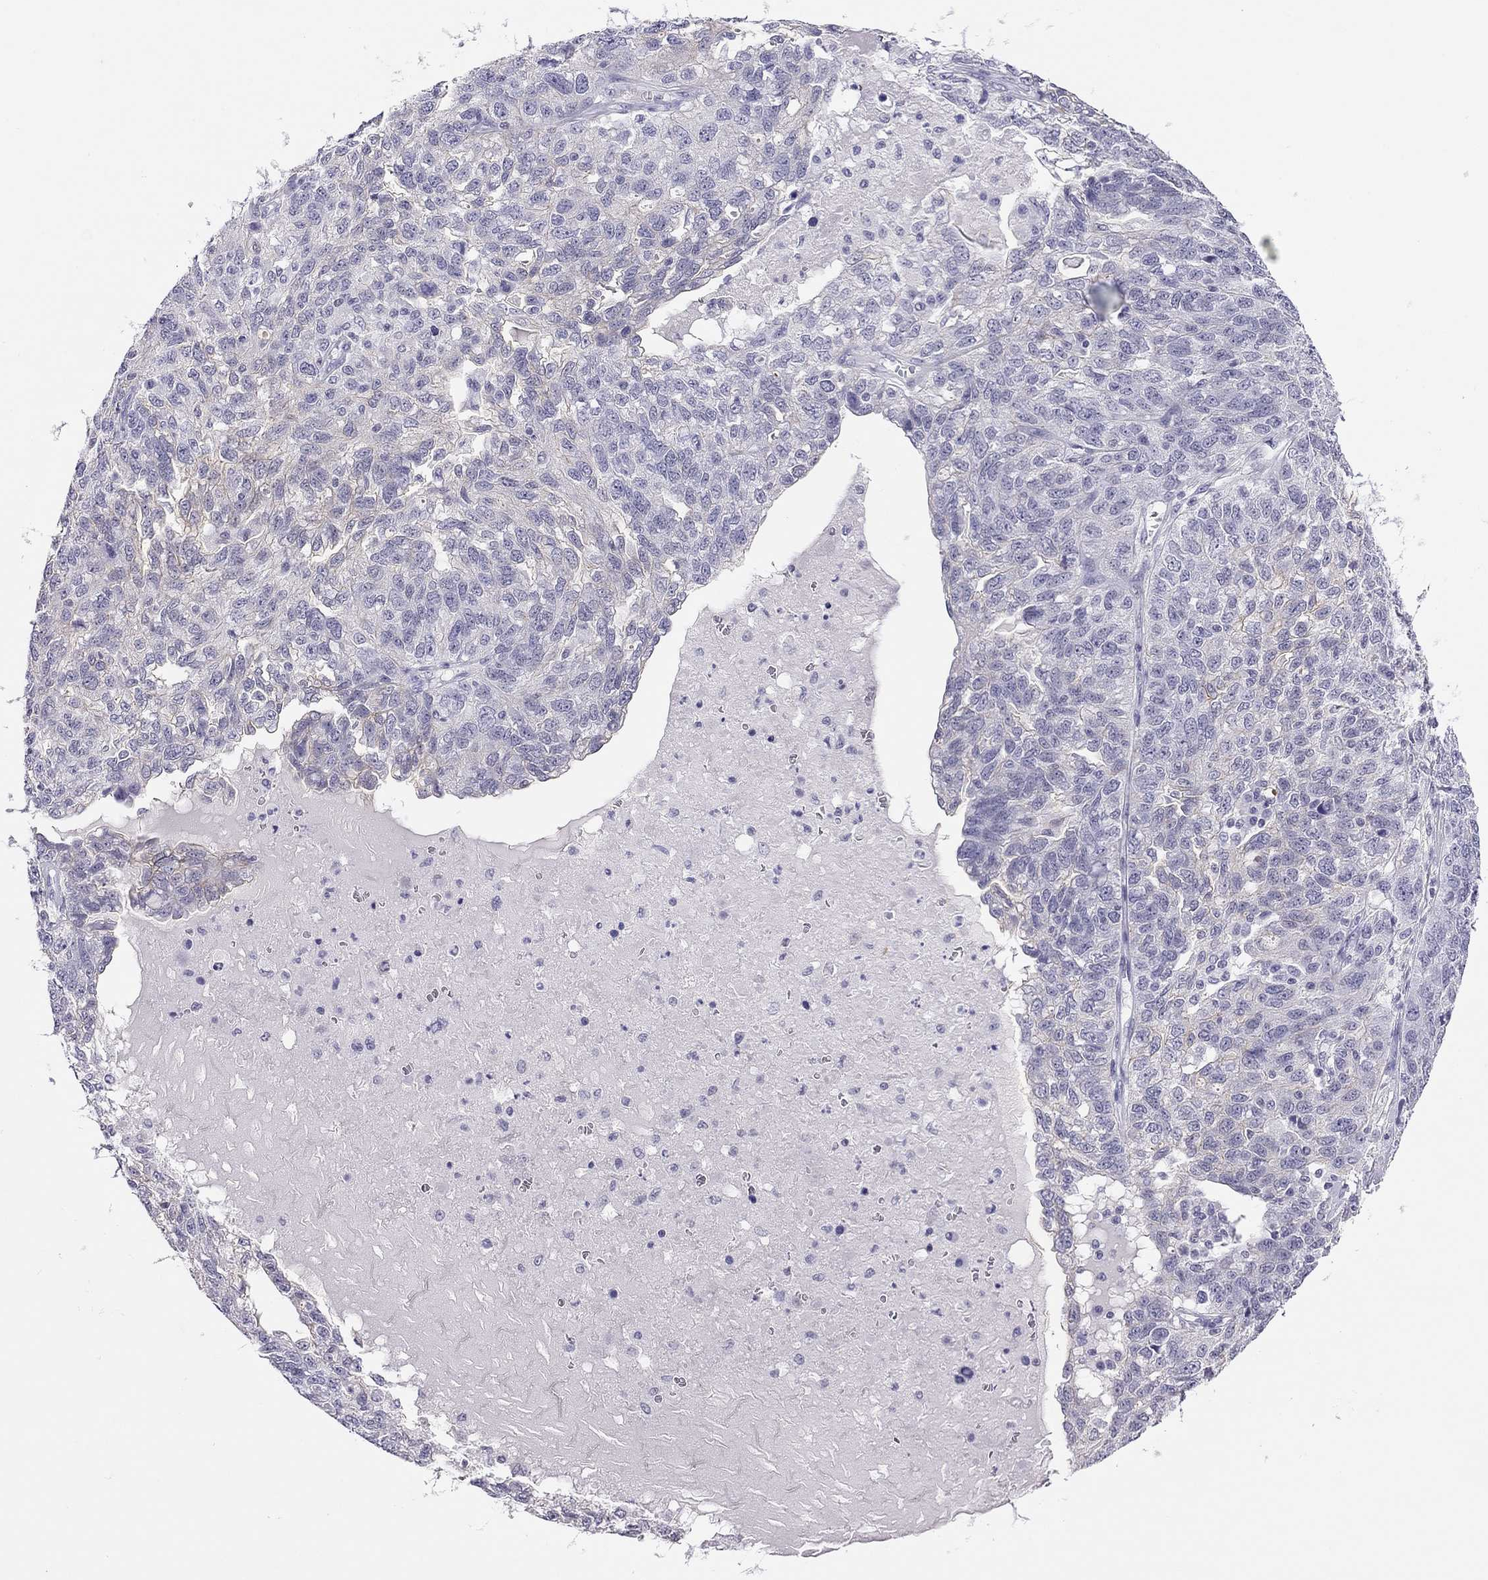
{"staining": {"intensity": "negative", "quantity": "none", "location": "none"}, "tissue": "ovarian cancer", "cell_type": "Tumor cells", "image_type": "cancer", "snomed": [{"axis": "morphology", "description": "Cystadenocarcinoma, serous, NOS"}, {"axis": "topography", "description": "Ovary"}], "caption": "This is an immunohistochemistry image of human ovarian cancer. There is no staining in tumor cells.", "gene": "MYMX", "patient": {"sex": "female", "age": 71}}